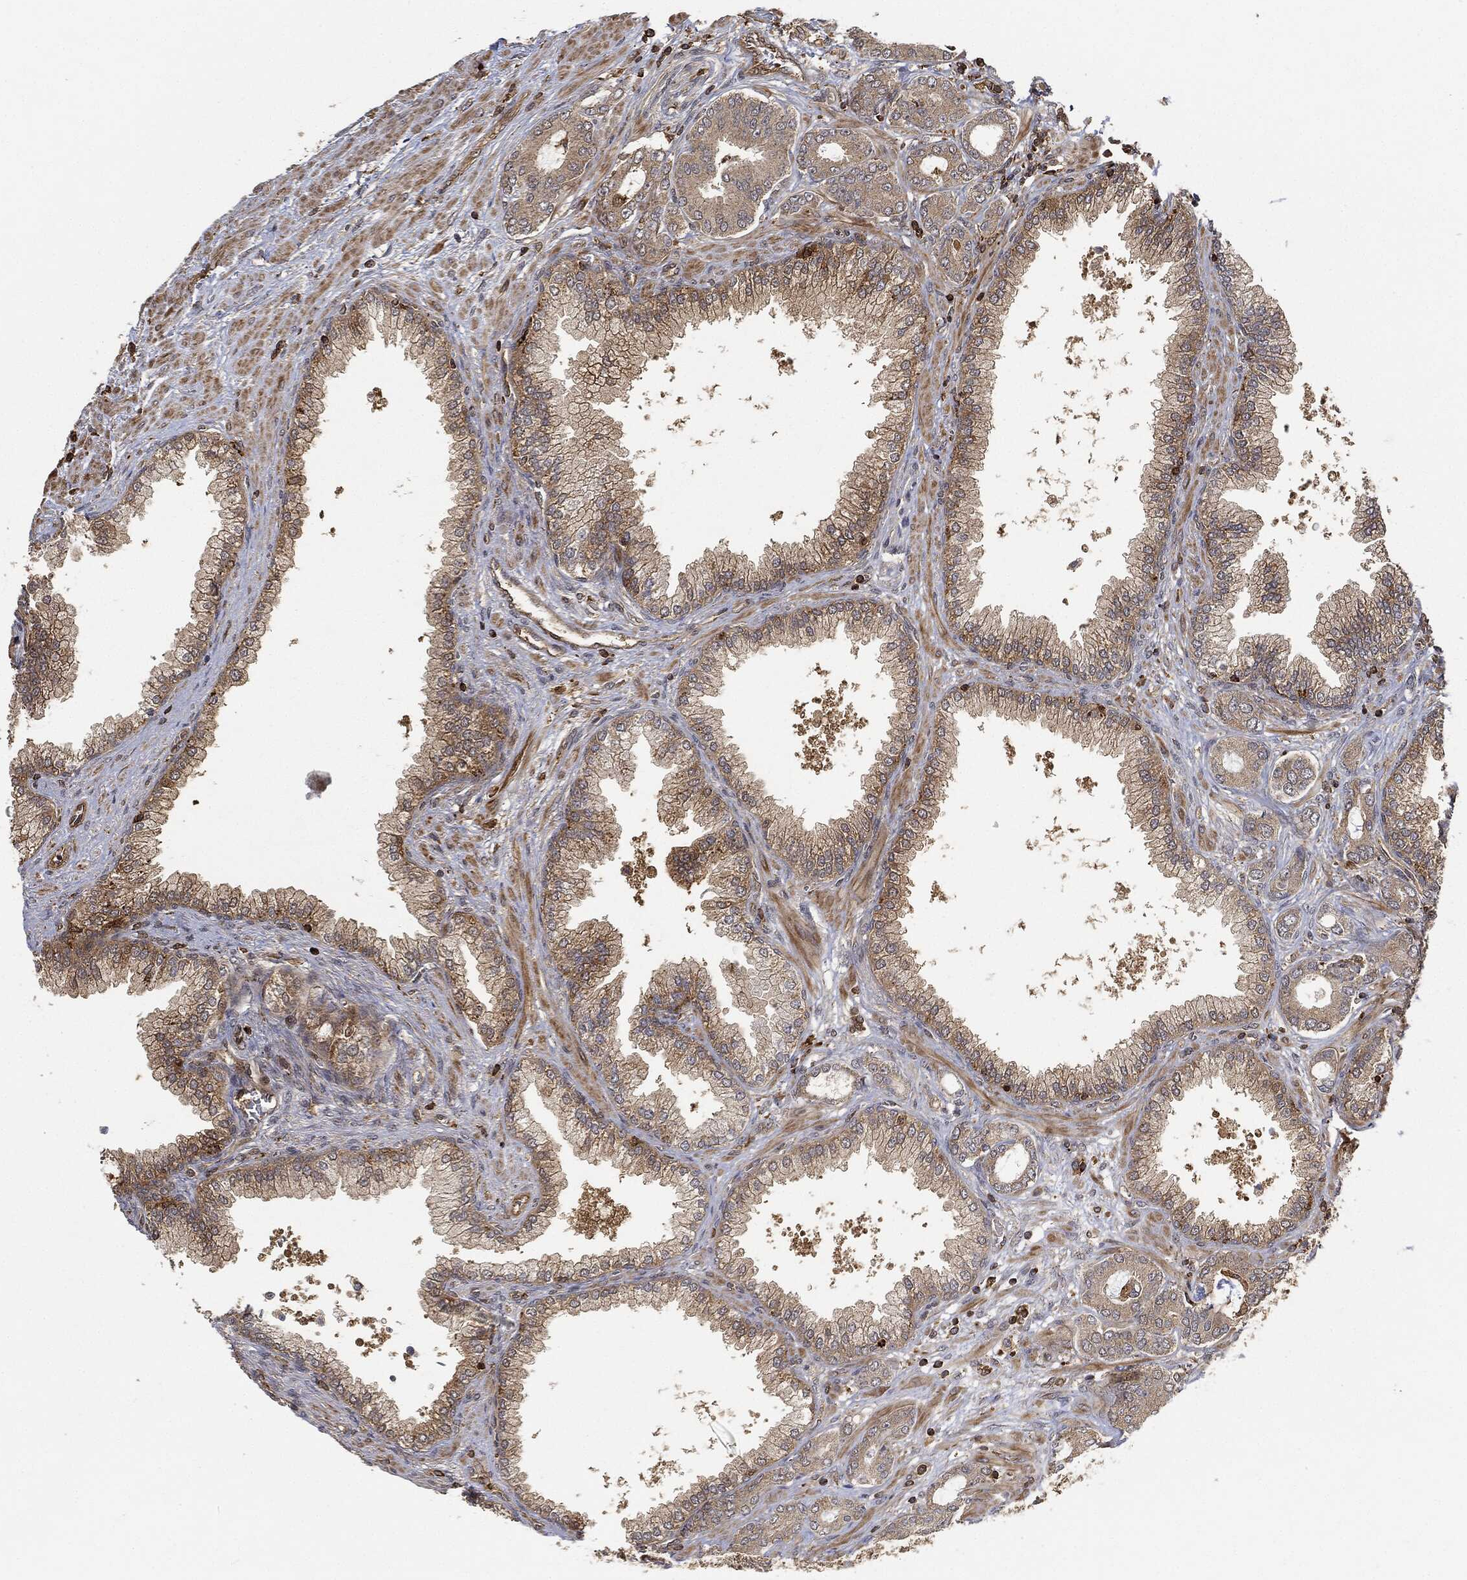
{"staining": {"intensity": "moderate", "quantity": "<25%", "location": "cytoplasmic/membranous"}, "tissue": "prostate cancer", "cell_type": "Tumor cells", "image_type": "cancer", "snomed": [{"axis": "morphology", "description": "Adenocarcinoma, Low grade"}, {"axis": "topography", "description": "Prostate"}], "caption": "Prostate low-grade adenocarcinoma tissue reveals moderate cytoplasmic/membranous expression in approximately <25% of tumor cells, visualized by immunohistochemistry.", "gene": "TPT1", "patient": {"sex": "male", "age": 68}}